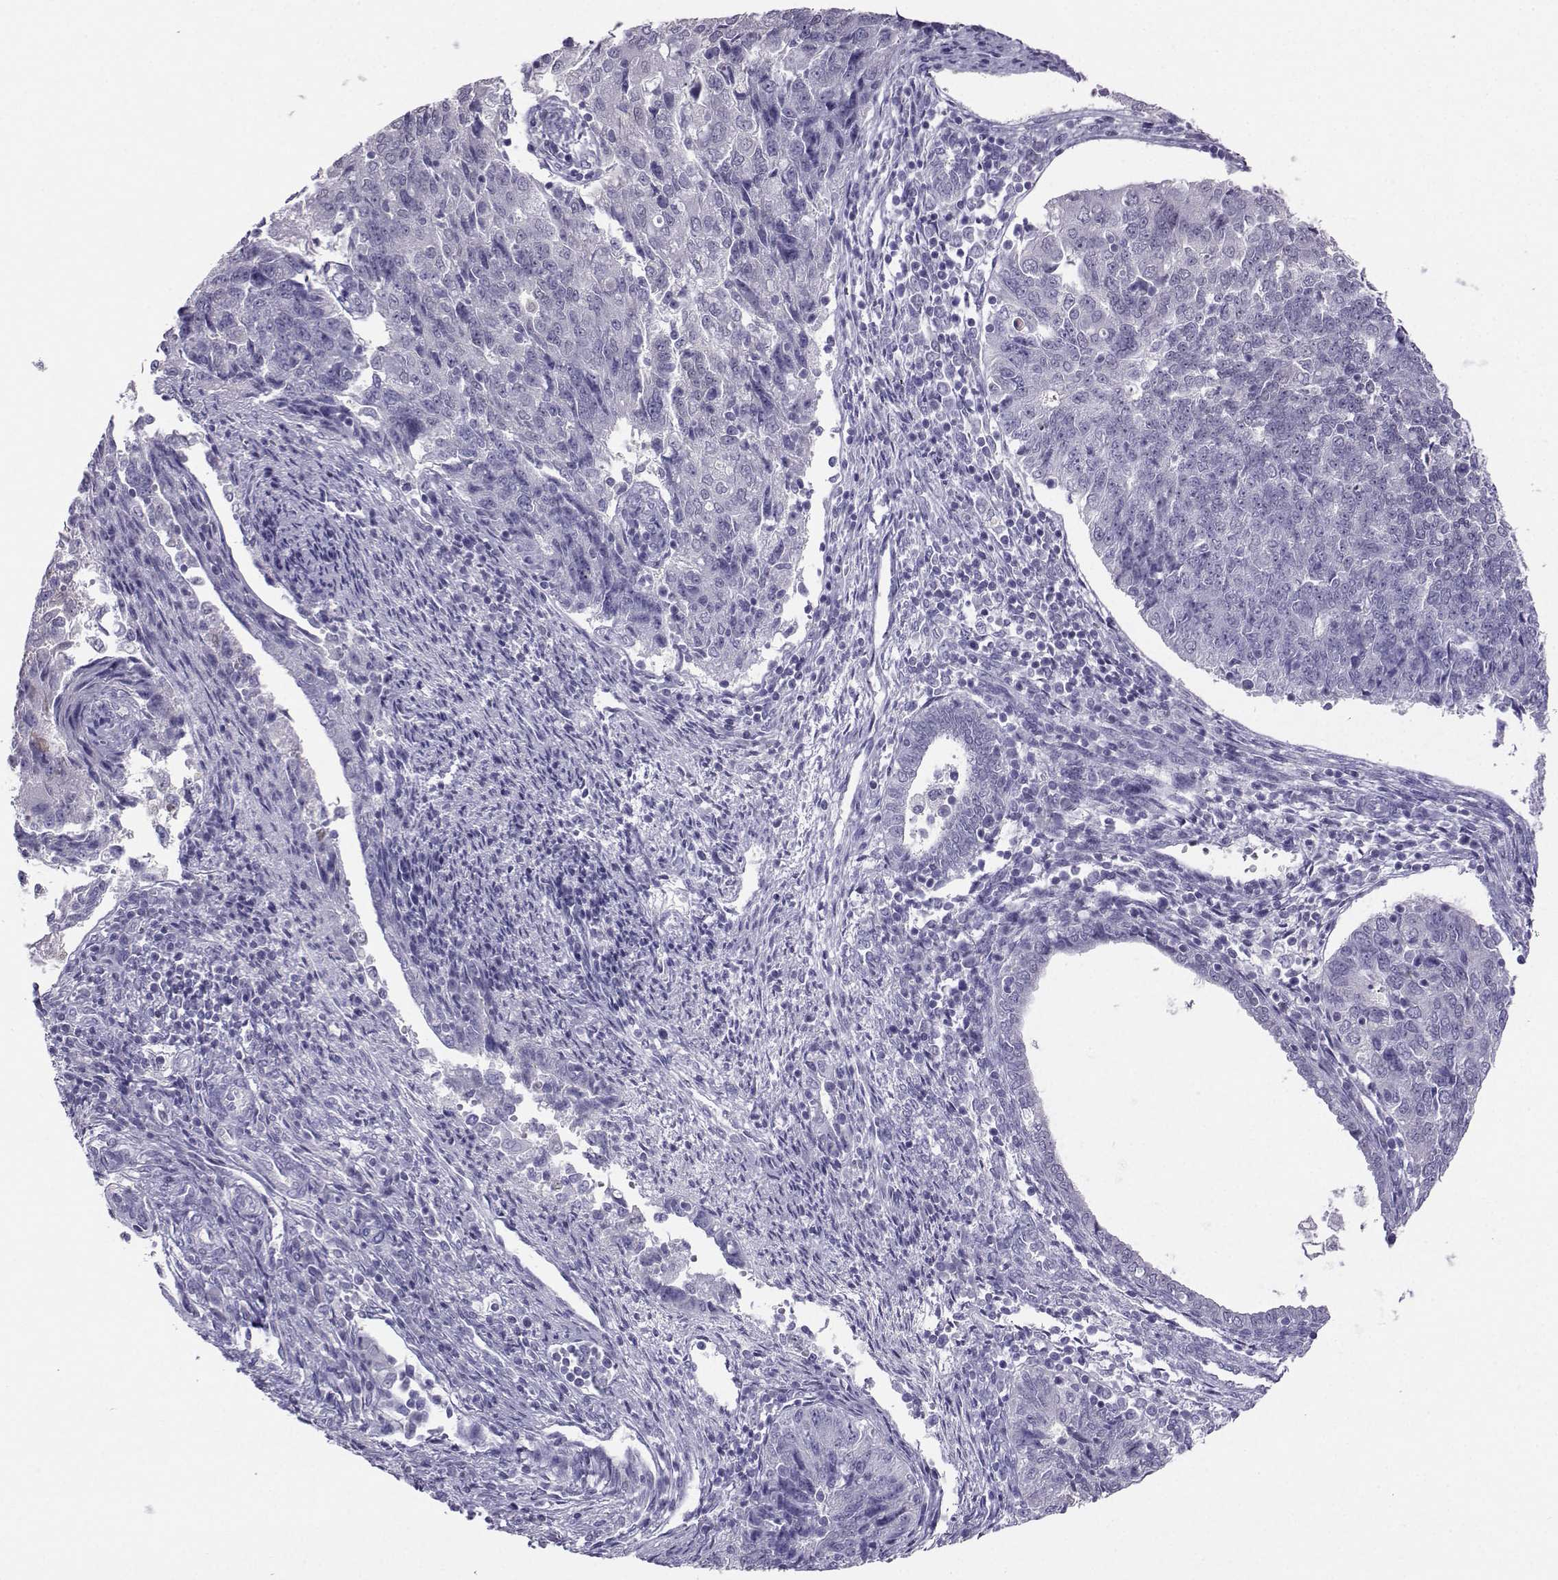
{"staining": {"intensity": "moderate", "quantity": "<25%", "location": "nuclear"}, "tissue": "endometrial cancer", "cell_type": "Tumor cells", "image_type": "cancer", "snomed": [{"axis": "morphology", "description": "Adenocarcinoma, NOS"}, {"axis": "topography", "description": "Endometrium"}], "caption": "The immunohistochemical stain highlights moderate nuclear positivity in tumor cells of adenocarcinoma (endometrial) tissue.", "gene": "PGK1", "patient": {"sex": "female", "age": 43}}